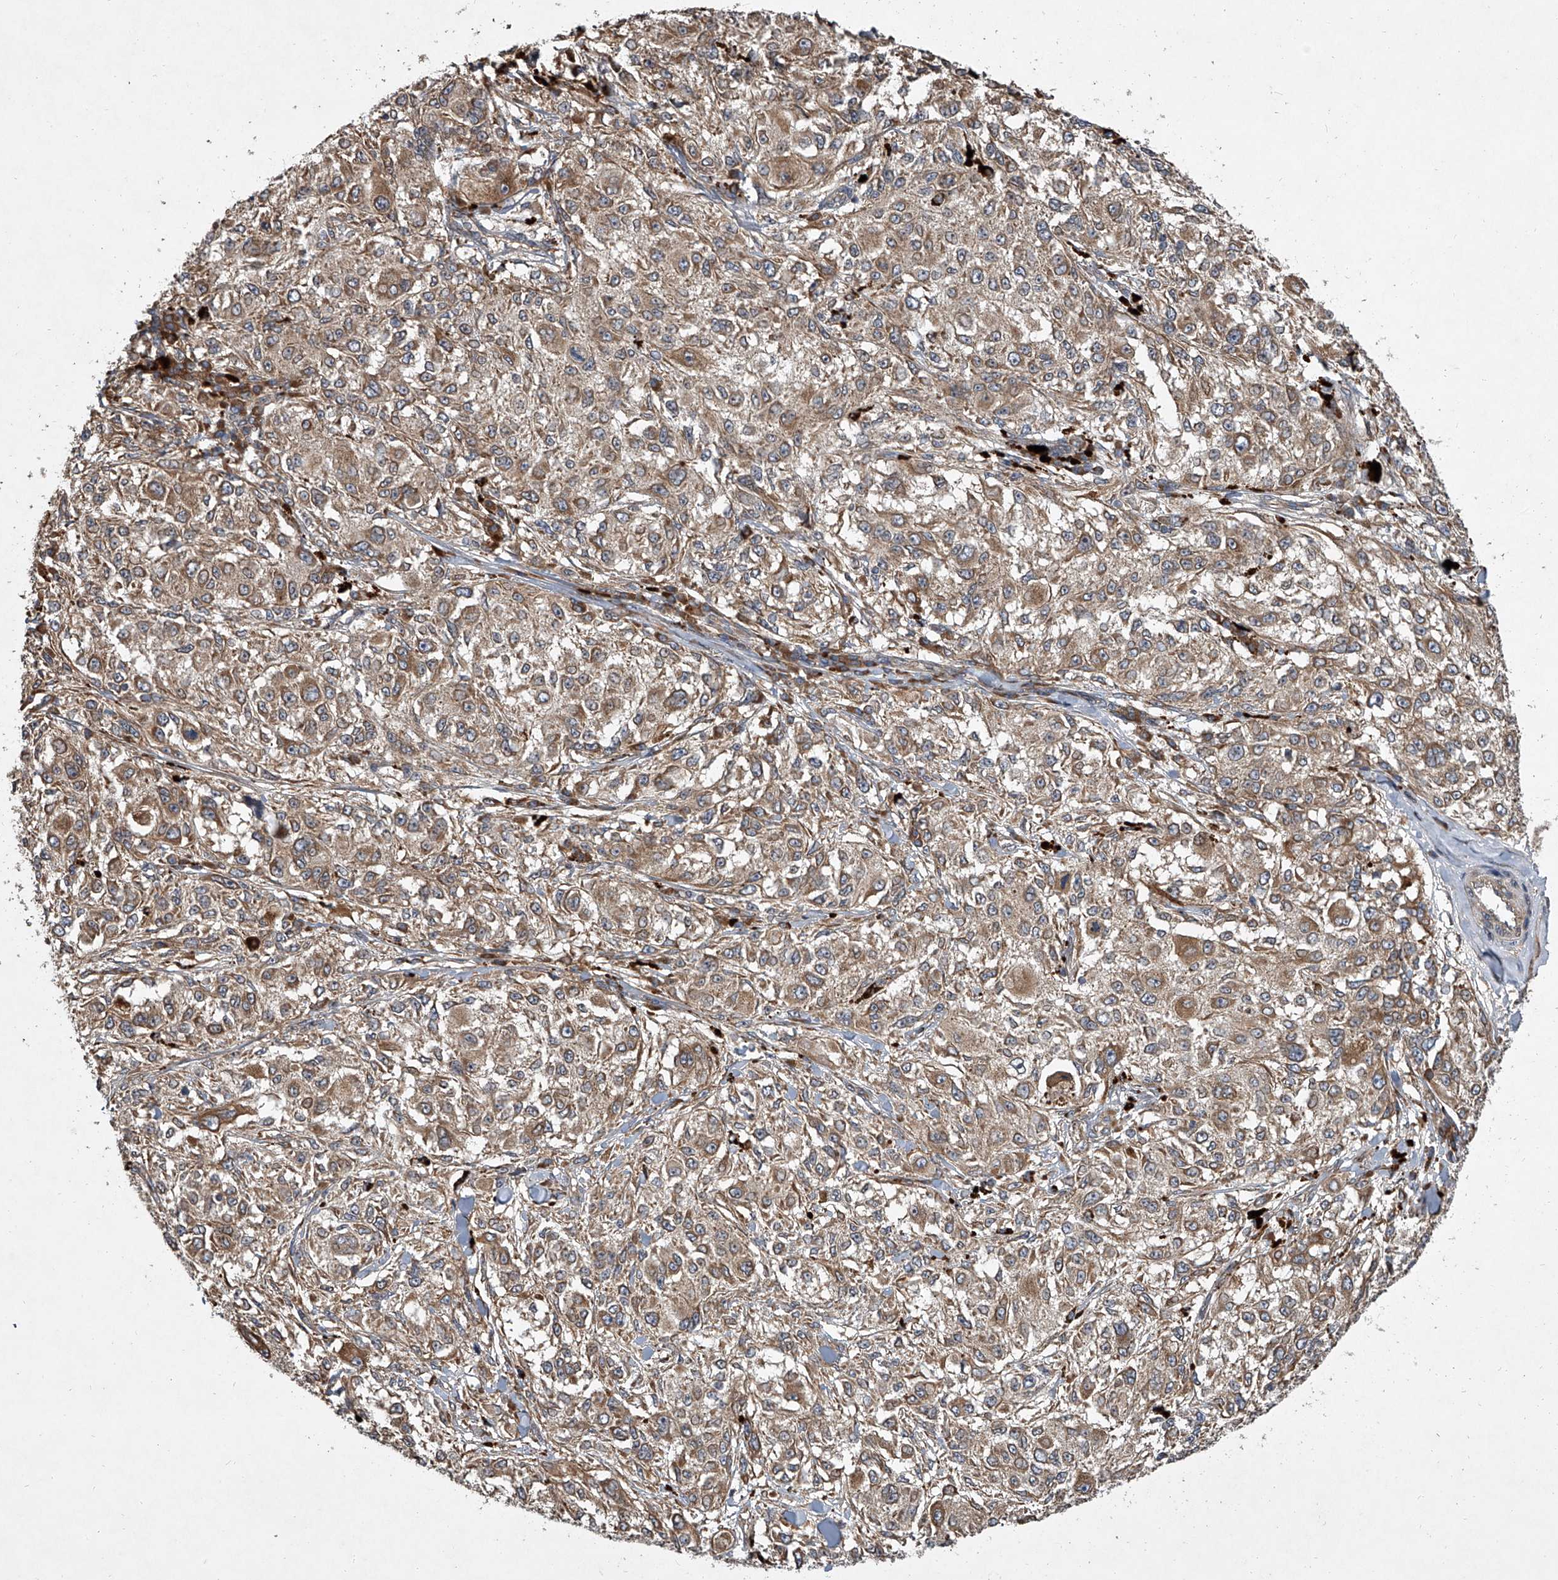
{"staining": {"intensity": "moderate", "quantity": ">75%", "location": "cytoplasmic/membranous"}, "tissue": "melanoma", "cell_type": "Tumor cells", "image_type": "cancer", "snomed": [{"axis": "morphology", "description": "Necrosis, NOS"}, {"axis": "morphology", "description": "Malignant melanoma, NOS"}, {"axis": "topography", "description": "Skin"}], "caption": "High-magnification brightfield microscopy of melanoma stained with DAB (brown) and counterstained with hematoxylin (blue). tumor cells exhibit moderate cytoplasmic/membranous expression is appreciated in about>75% of cells. The staining is performed using DAB (3,3'-diaminobenzidine) brown chromogen to label protein expression. The nuclei are counter-stained blue using hematoxylin.", "gene": "EVA1C", "patient": {"sex": "female", "age": 87}}